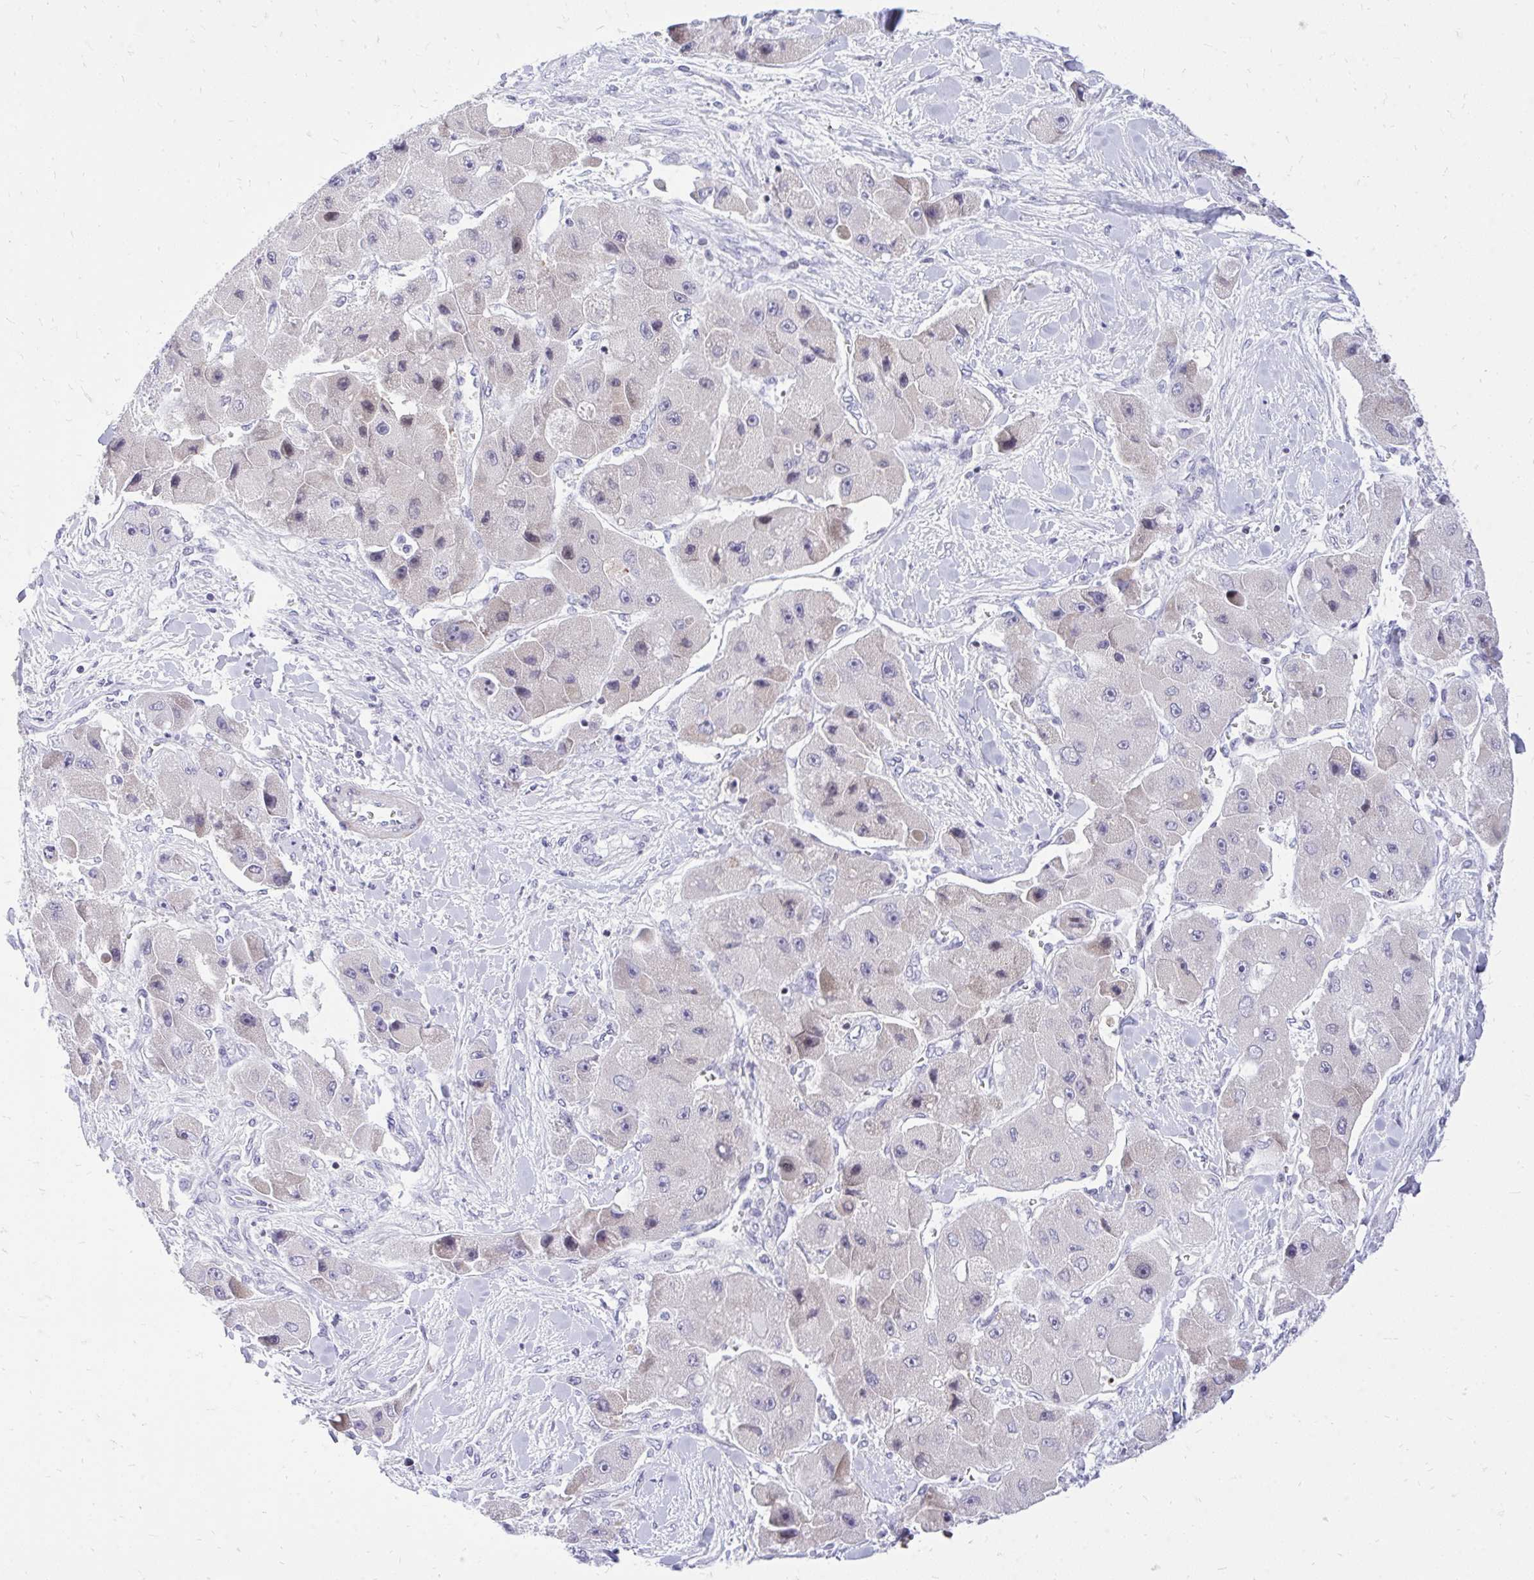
{"staining": {"intensity": "negative", "quantity": "none", "location": "none"}, "tissue": "liver cancer", "cell_type": "Tumor cells", "image_type": "cancer", "snomed": [{"axis": "morphology", "description": "Carcinoma, Hepatocellular, NOS"}, {"axis": "topography", "description": "Liver"}], "caption": "The histopathology image reveals no staining of tumor cells in hepatocellular carcinoma (liver).", "gene": "GABRA1", "patient": {"sex": "male", "age": 24}}